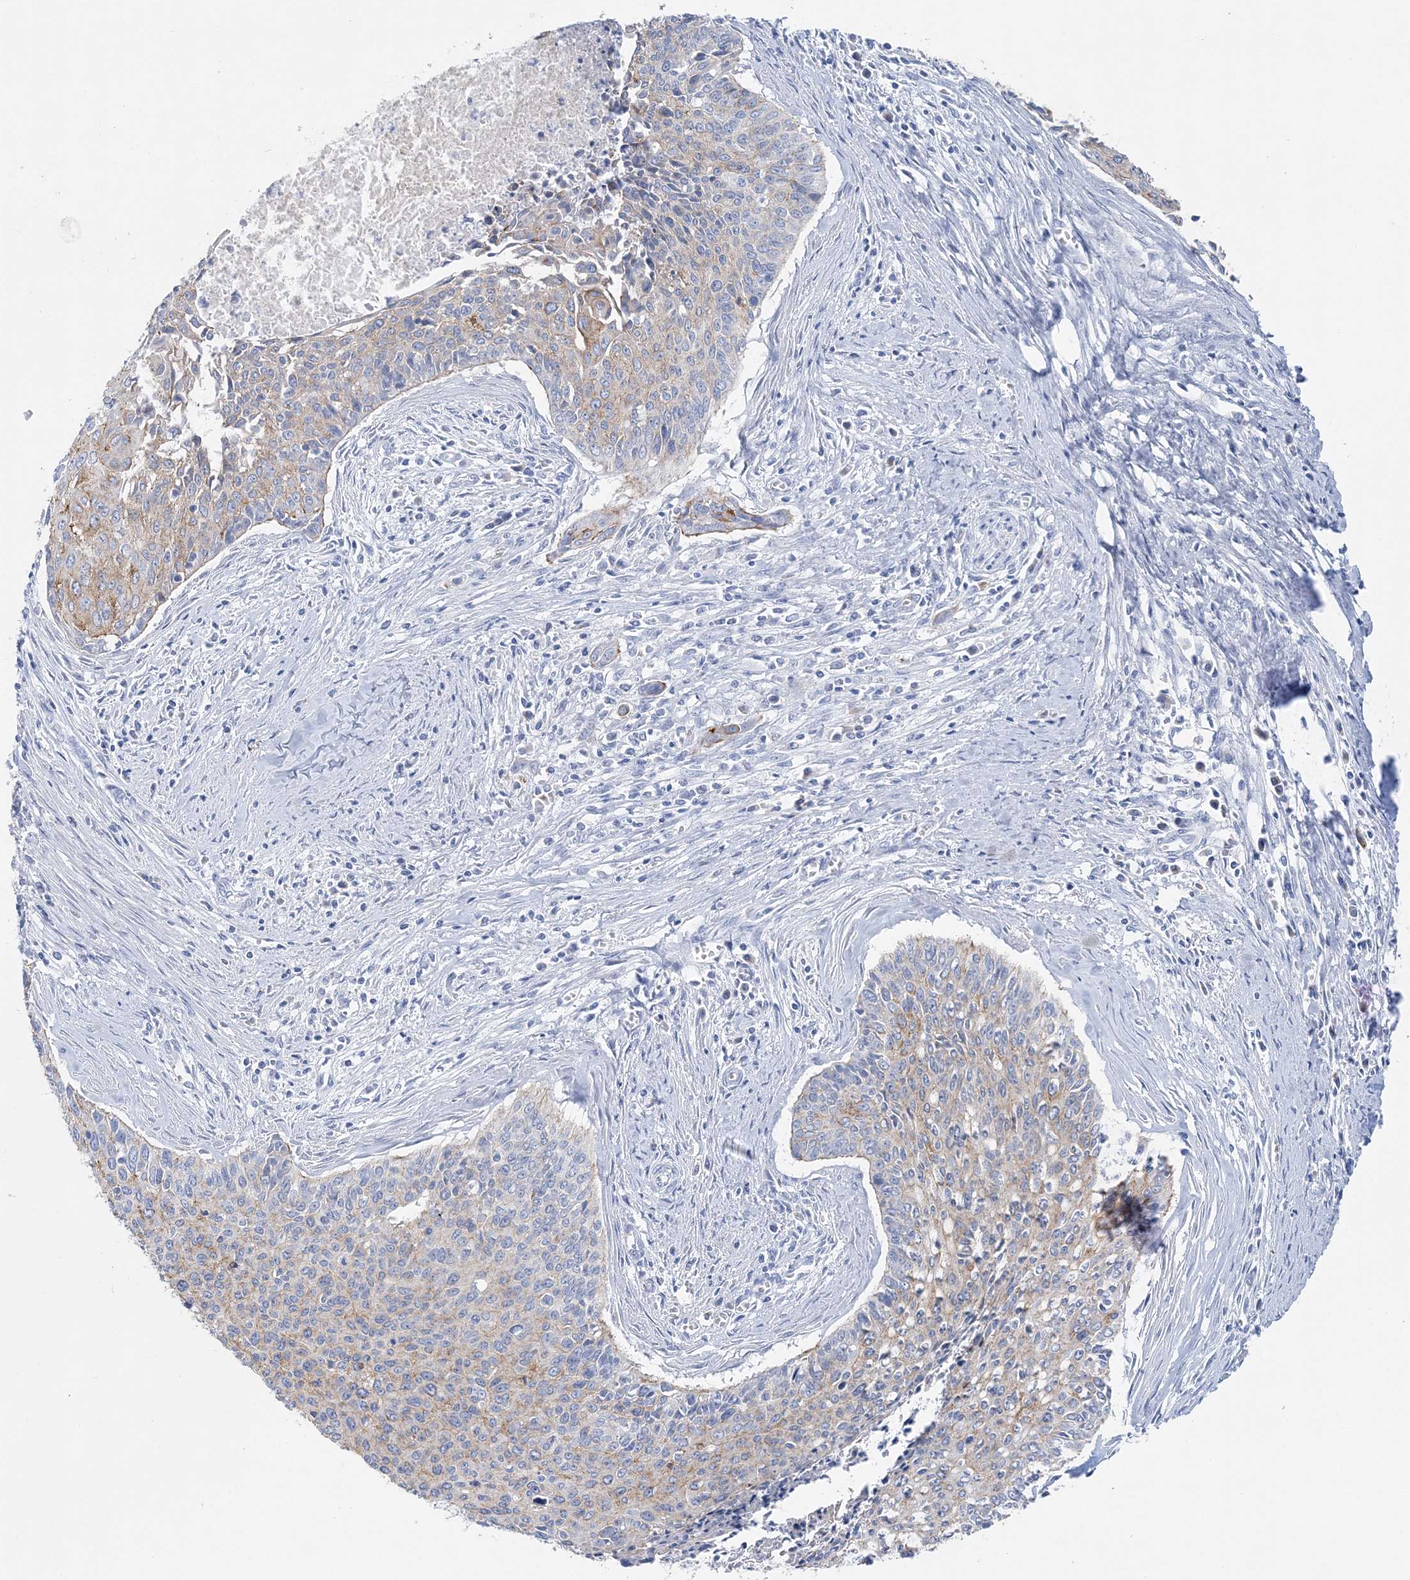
{"staining": {"intensity": "moderate", "quantity": ">75%", "location": "cytoplasmic/membranous"}, "tissue": "cervical cancer", "cell_type": "Tumor cells", "image_type": "cancer", "snomed": [{"axis": "morphology", "description": "Squamous cell carcinoma, NOS"}, {"axis": "topography", "description": "Cervix"}], "caption": "Immunohistochemistry (DAB) staining of squamous cell carcinoma (cervical) displays moderate cytoplasmic/membranous protein staining in about >75% of tumor cells.", "gene": "SLC5A6", "patient": {"sex": "female", "age": 55}}